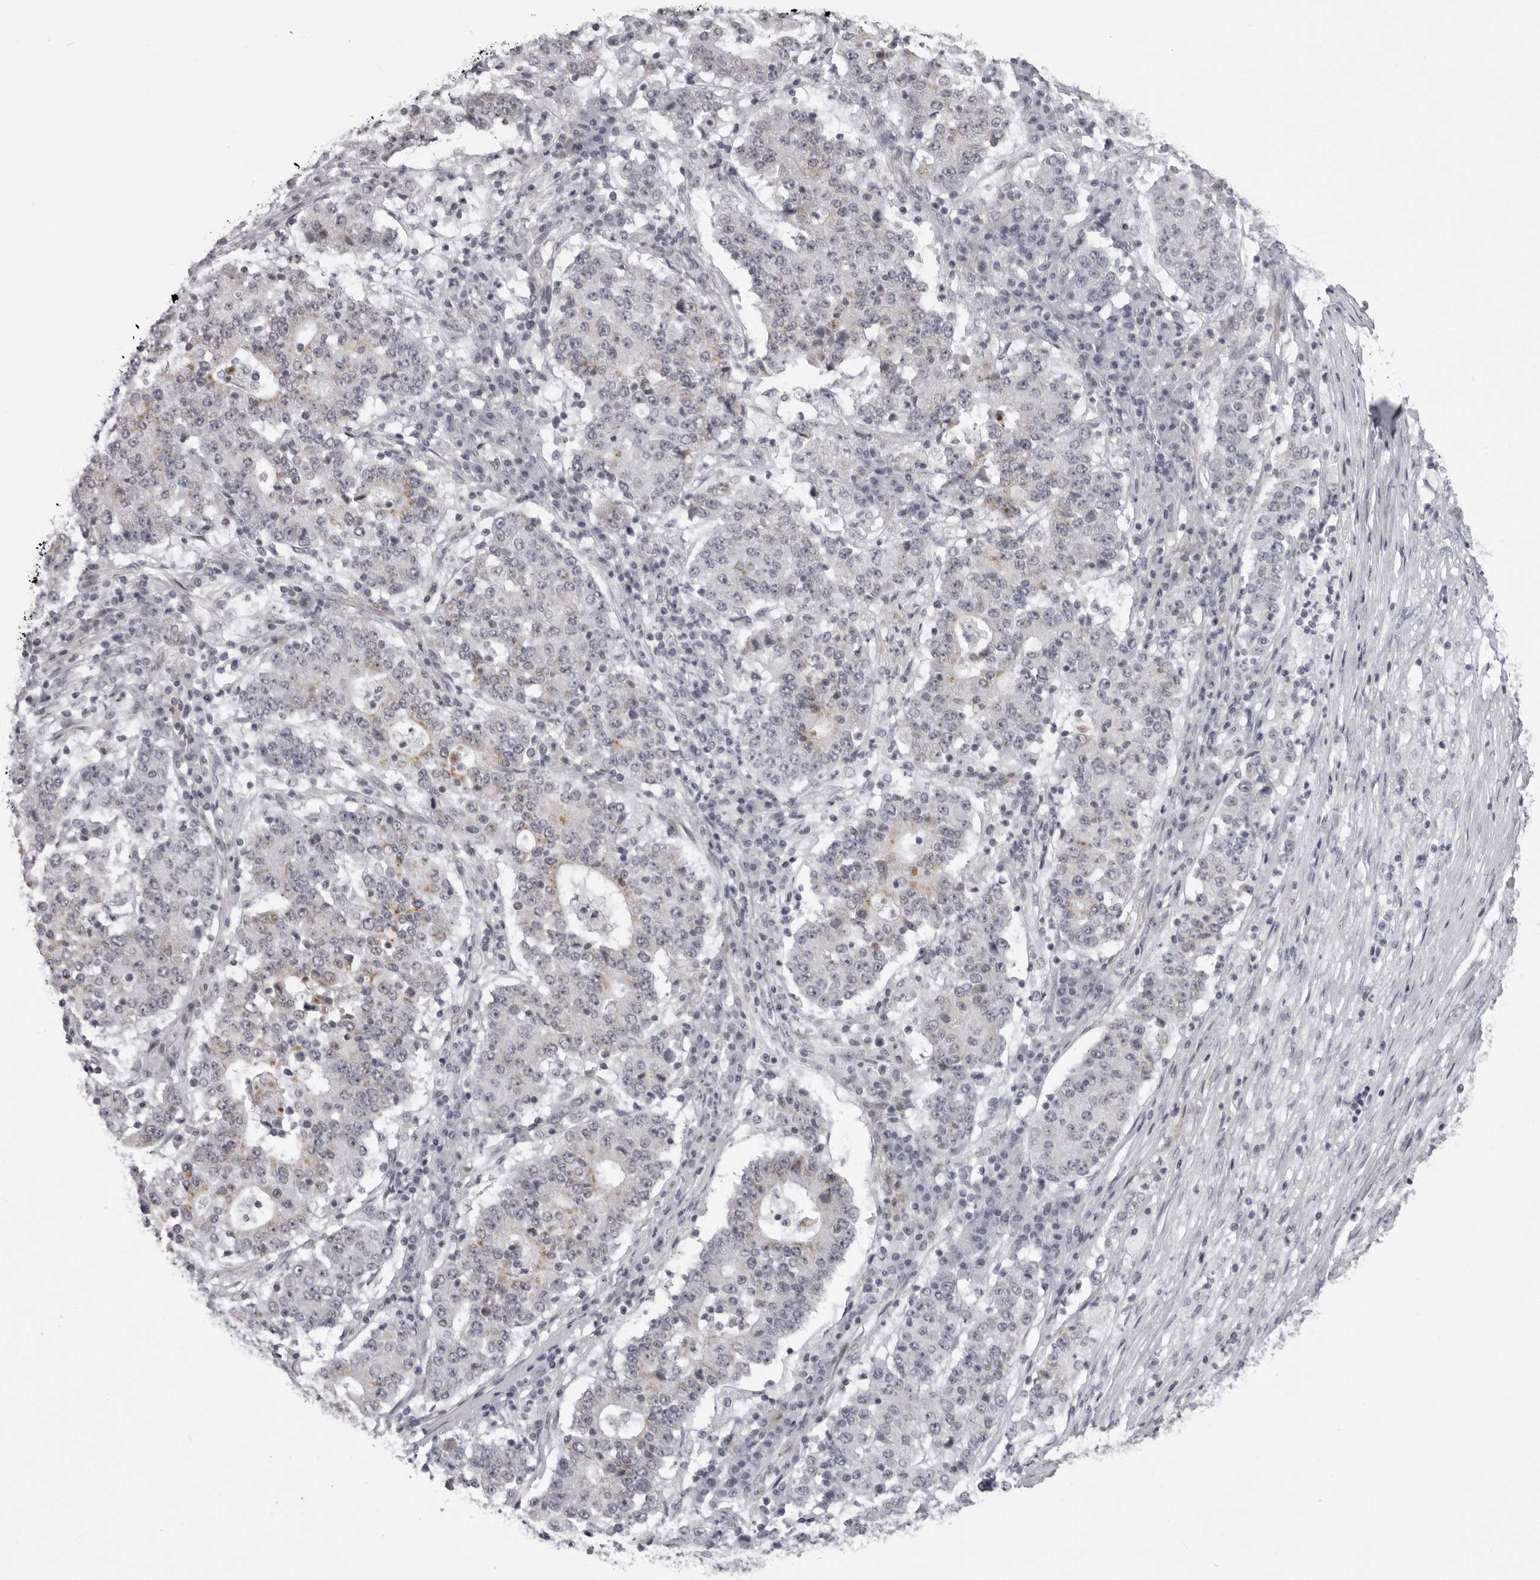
{"staining": {"intensity": "negative", "quantity": "none", "location": "none"}, "tissue": "stomach cancer", "cell_type": "Tumor cells", "image_type": "cancer", "snomed": [{"axis": "morphology", "description": "Adenocarcinoma, NOS"}, {"axis": "topography", "description": "Stomach"}], "caption": "There is no significant staining in tumor cells of adenocarcinoma (stomach). Brightfield microscopy of immunohistochemistry (IHC) stained with DAB (brown) and hematoxylin (blue), captured at high magnification.", "gene": "NUDT18", "patient": {"sex": "male", "age": 59}}